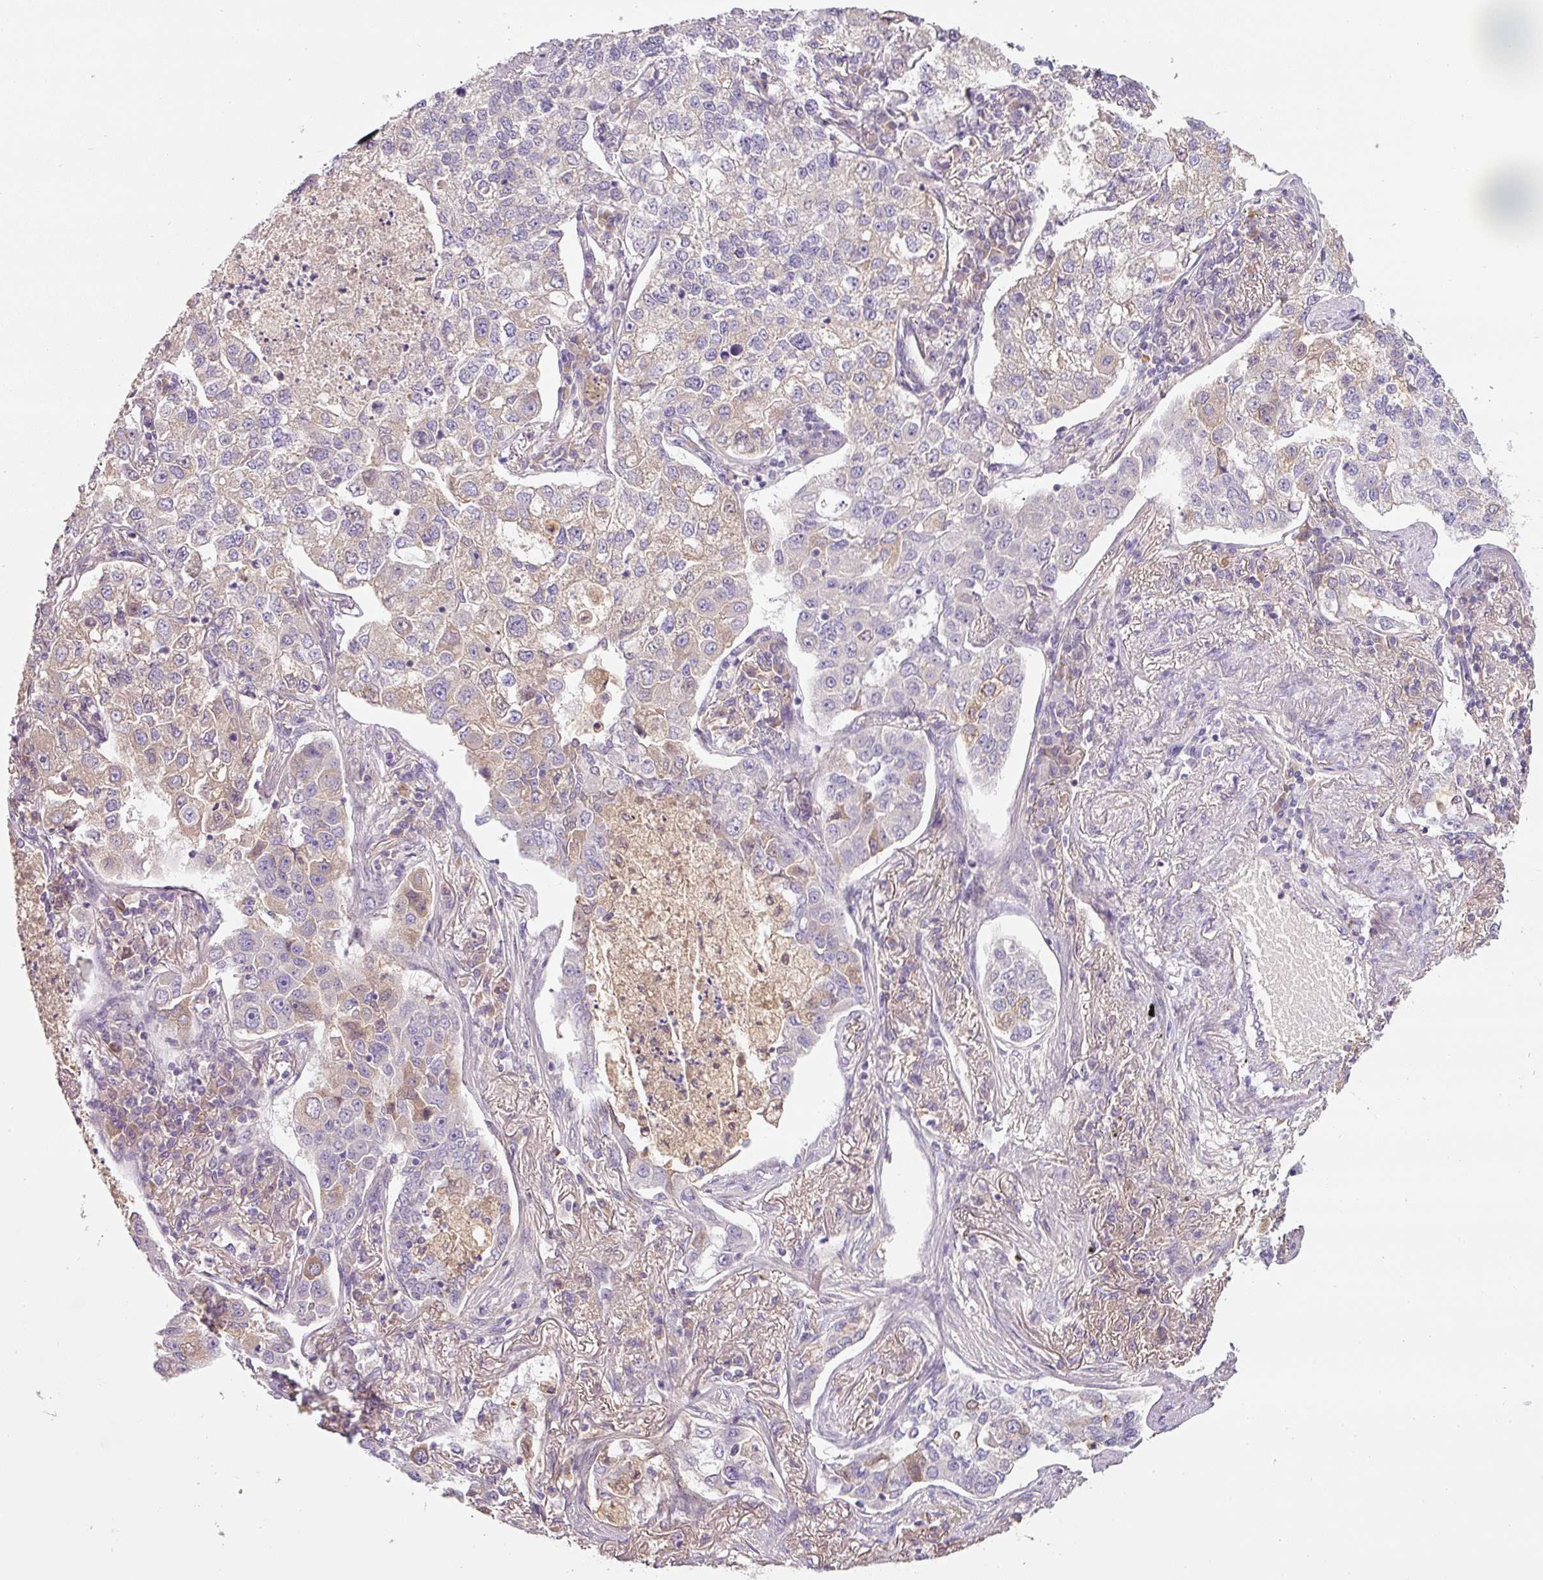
{"staining": {"intensity": "weak", "quantity": "25%-75%", "location": "cytoplasmic/membranous"}, "tissue": "lung cancer", "cell_type": "Tumor cells", "image_type": "cancer", "snomed": [{"axis": "morphology", "description": "Adenocarcinoma, NOS"}, {"axis": "topography", "description": "Lung"}], "caption": "The micrograph reveals a brown stain indicating the presence of a protein in the cytoplasmic/membranous of tumor cells in lung adenocarcinoma.", "gene": "TMEM37", "patient": {"sex": "male", "age": 49}}